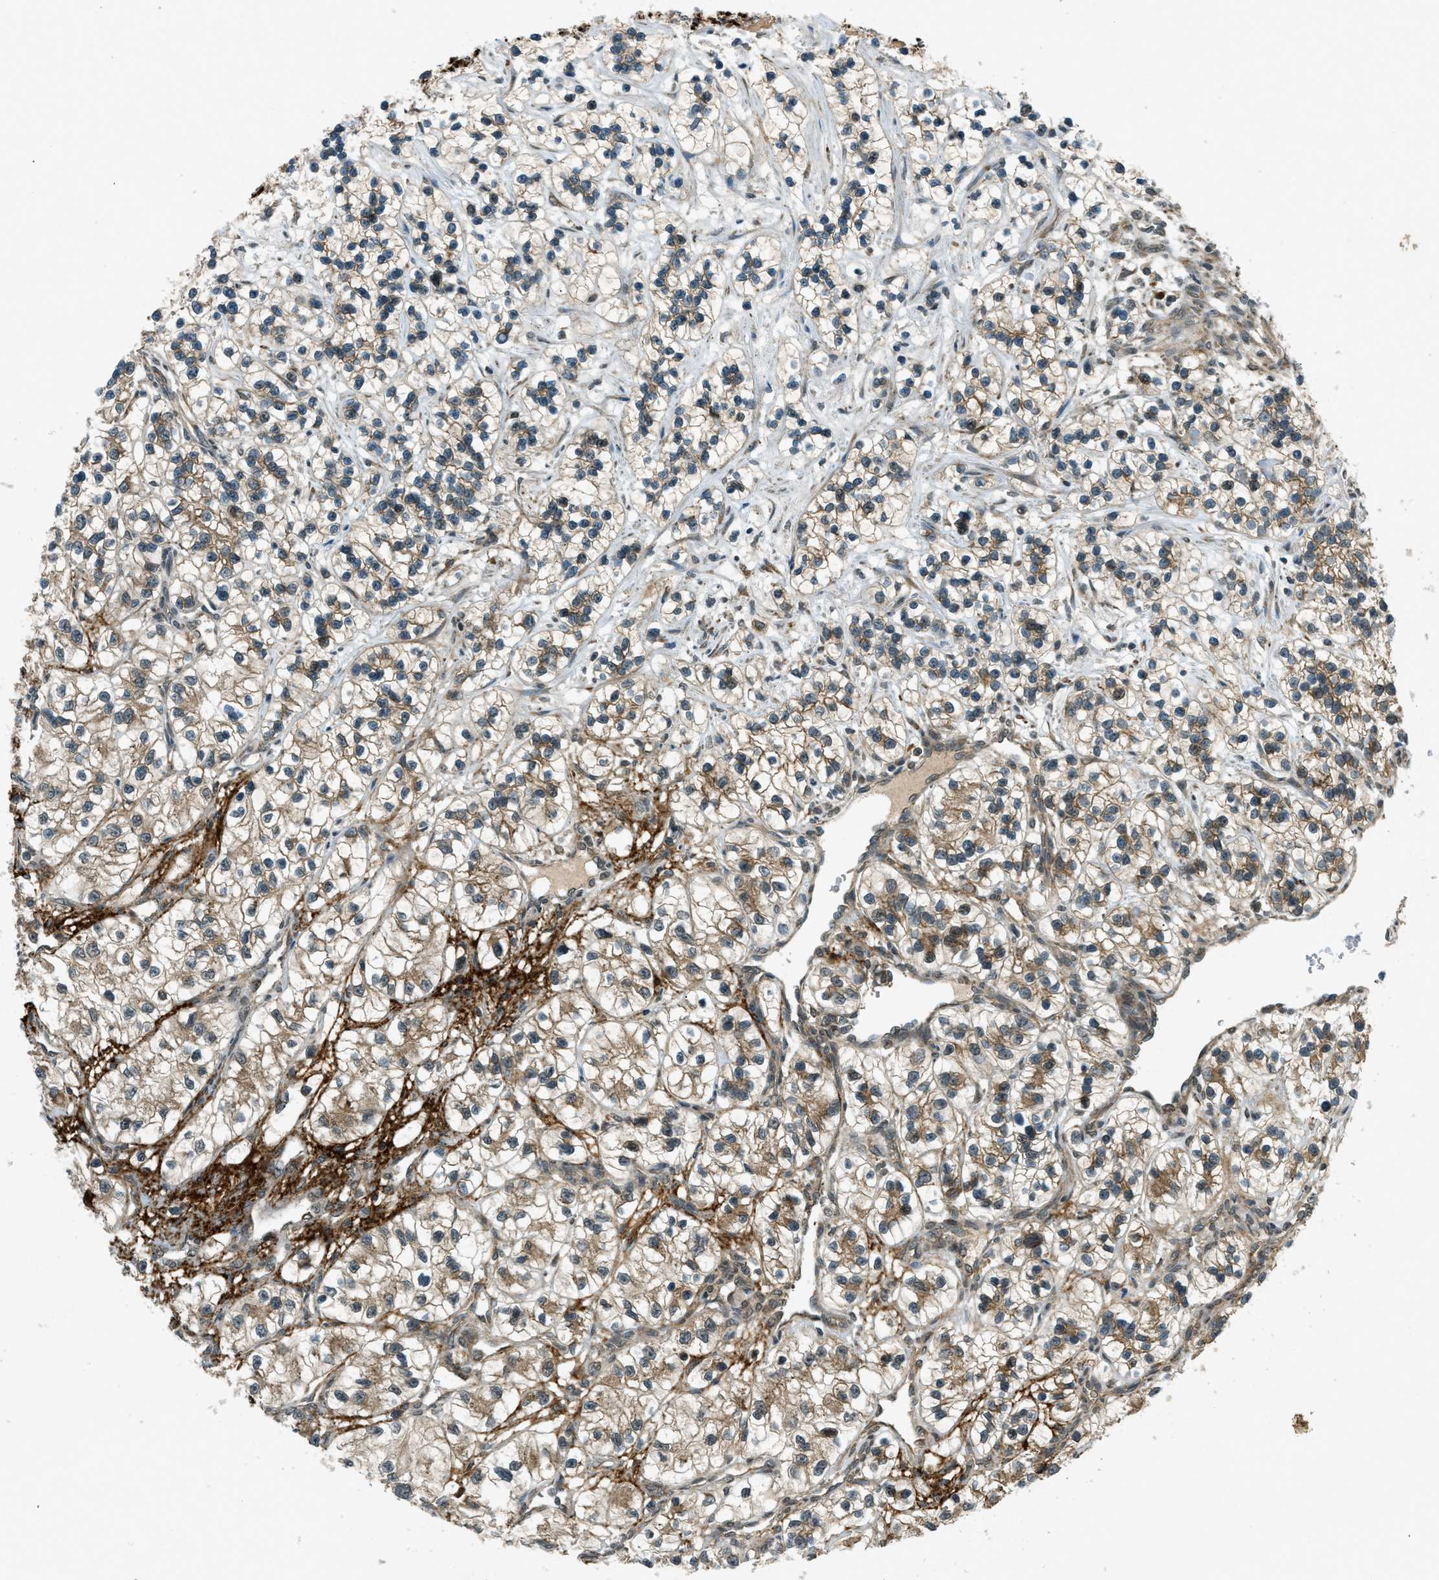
{"staining": {"intensity": "weak", "quantity": "25%-75%", "location": "cytoplasmic/membranous"}, "tissue": "renal cancer", "cell_type": "Tumor cells", "image_type": "cancer", "snomed": [{"axis": "morphology", "description": "Adenocarcinoma, NOS"}, {"axis": "topography", "description": "Kidney"}], "caption": "A brown stain labels weak cytoplasmic/membranous staining of a protein in renal adenocarcinoma tumor cells.", "gene": "EIF2AK3", "patient": {"sex": "female", "age": 57}}